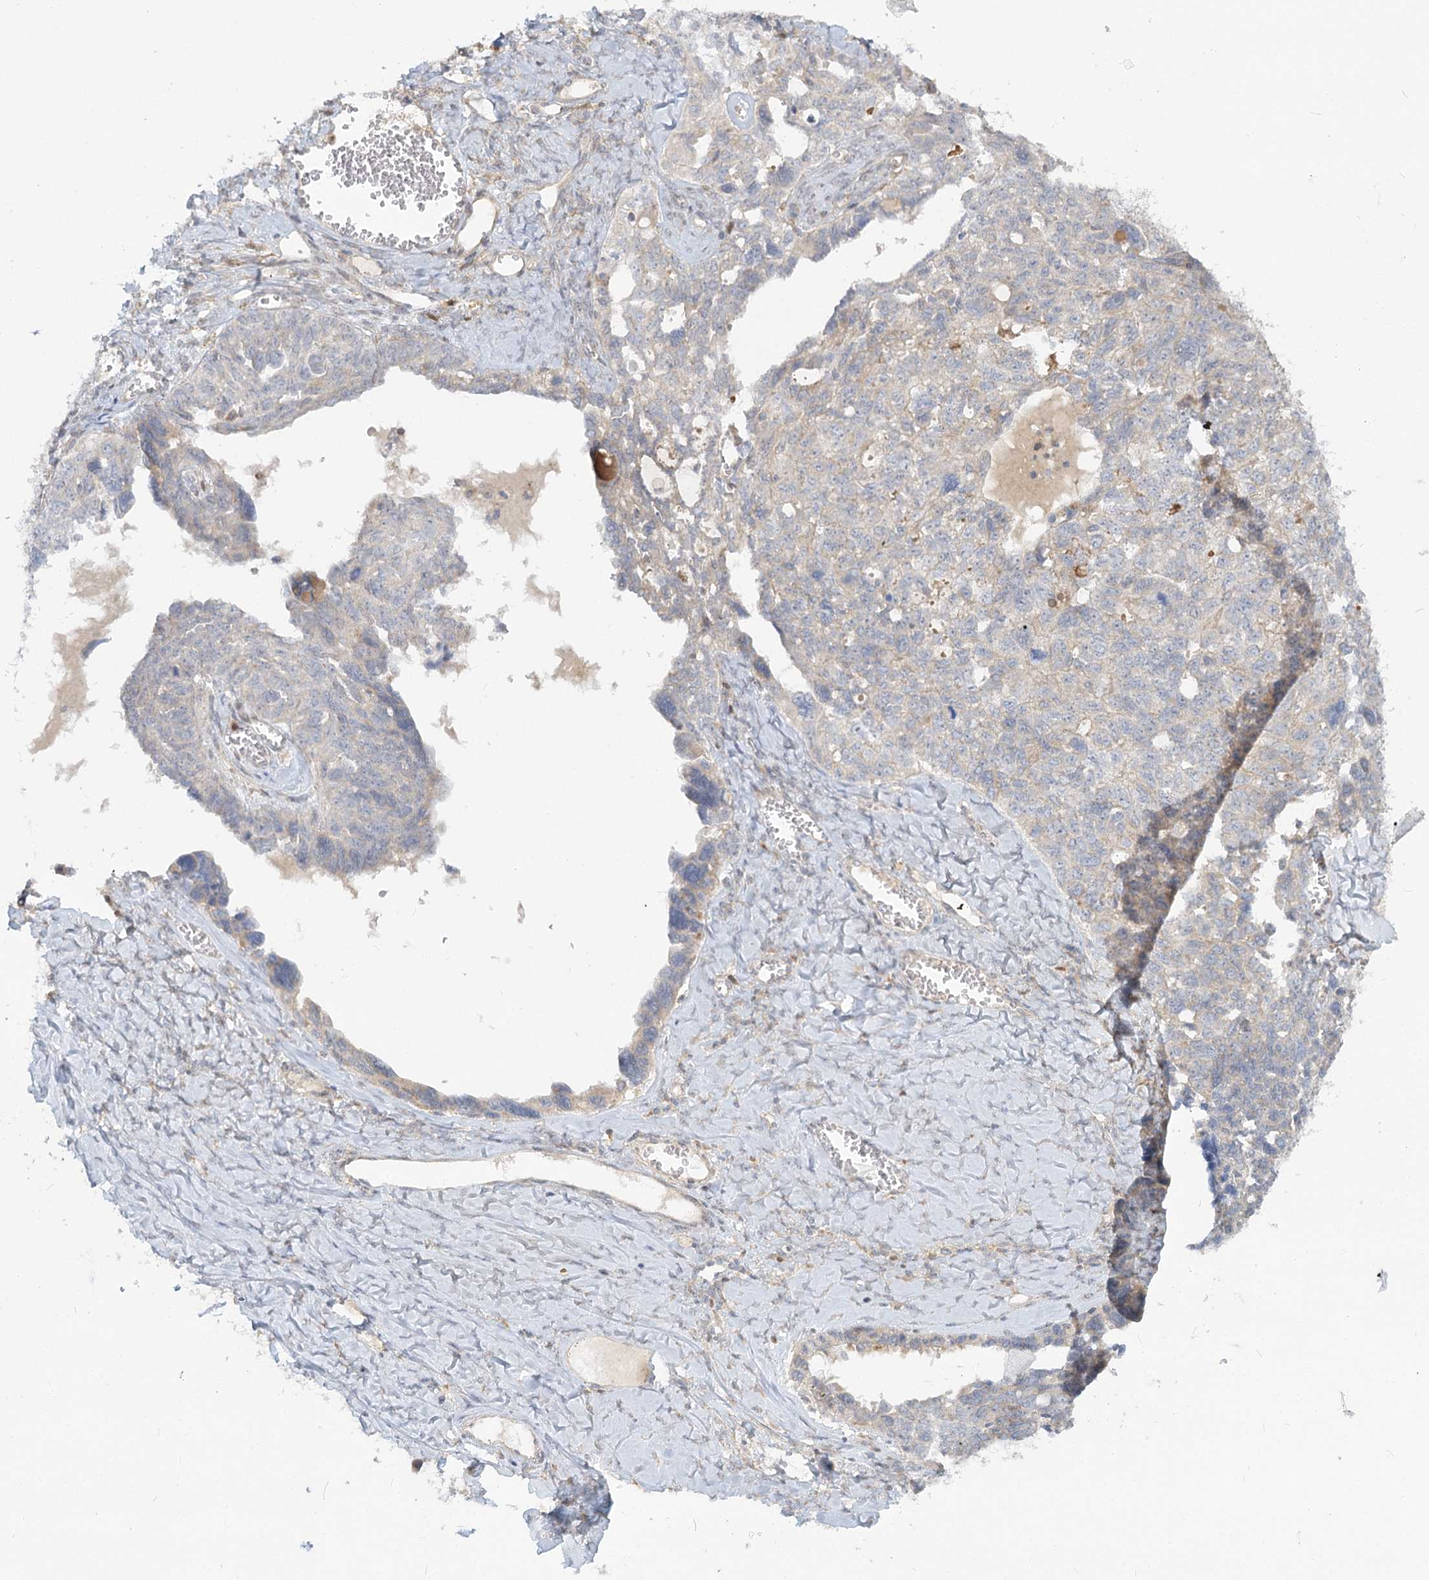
{"staining": {"intensity": "weak", "quantity": "<25%", "location": "cytoplasmic/membranous"}, "tissue": "ovarian cancer", "cell_type": "Tumor cells", "image_type": "cancer", "snomed": [{"axis": "morphology", "description": "Cystadenocarcinoma, serous, NOS"}, {"axis": "topography", "description": "Ovary"}], "caption": "A histopathology image of human serous cystadenocarcinoma (ovarian) is negative for staining in tumor cells.", "gene": "MTMR3", "patient": {"sex": "female", "age": 79}}